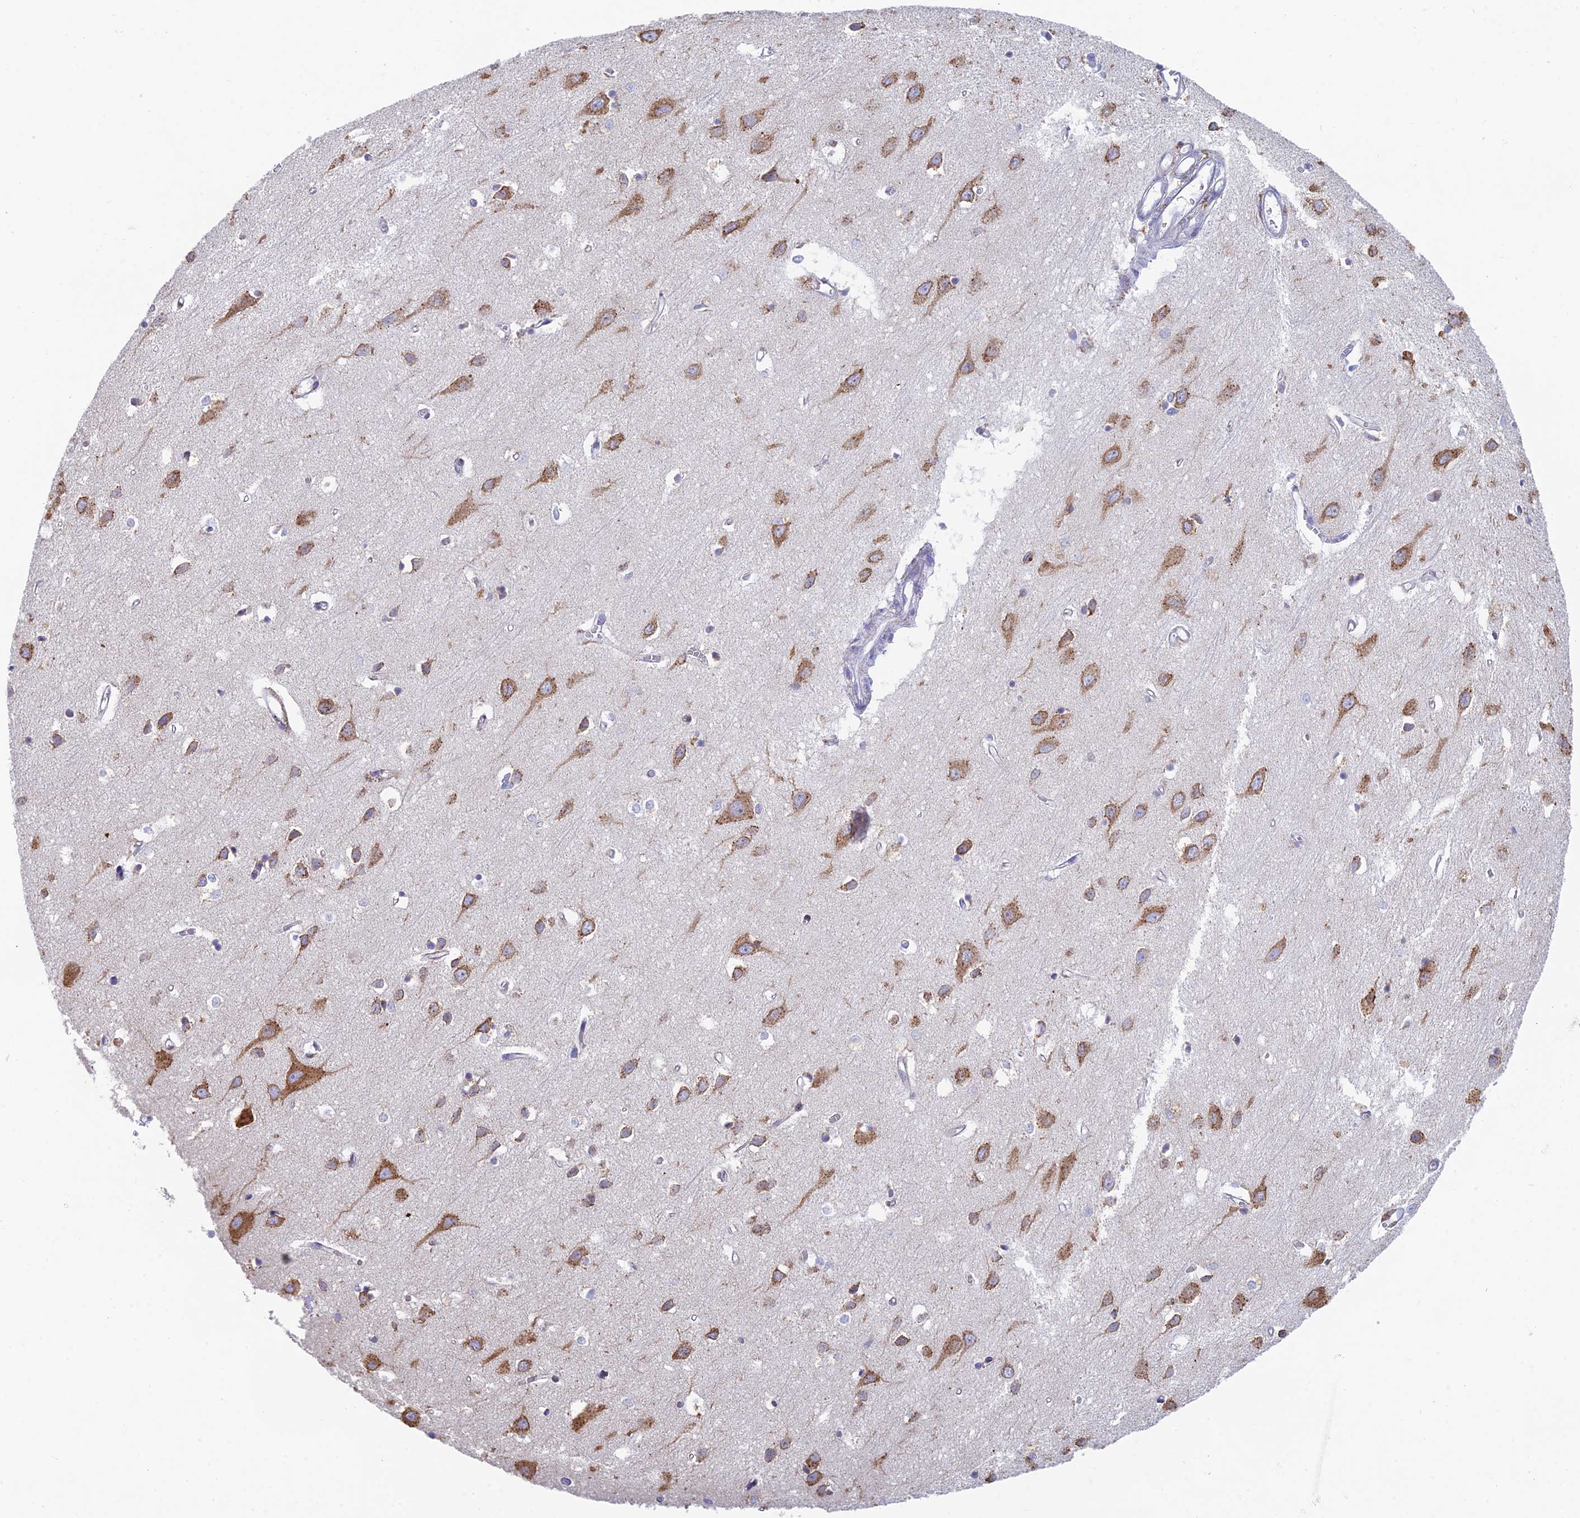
{"staining": {"intensity": "negative", "quantity": "none", "location": "none"}, "tissue": "cerebral cortex", "cell_type": "Endothelial cells", "image_type": "normal", "snomed": [{"axis": "morphology", "description": "Normal tissue, NOS"}, {"axis": "topography", "description": "Cerebral cortex"}], "caption": "Immunohistochemistry of benign human cerebral cortex shows no expression in endothelial cells.", "gene": "WDR35", "patient": {"sex": "female", "age": 64}}